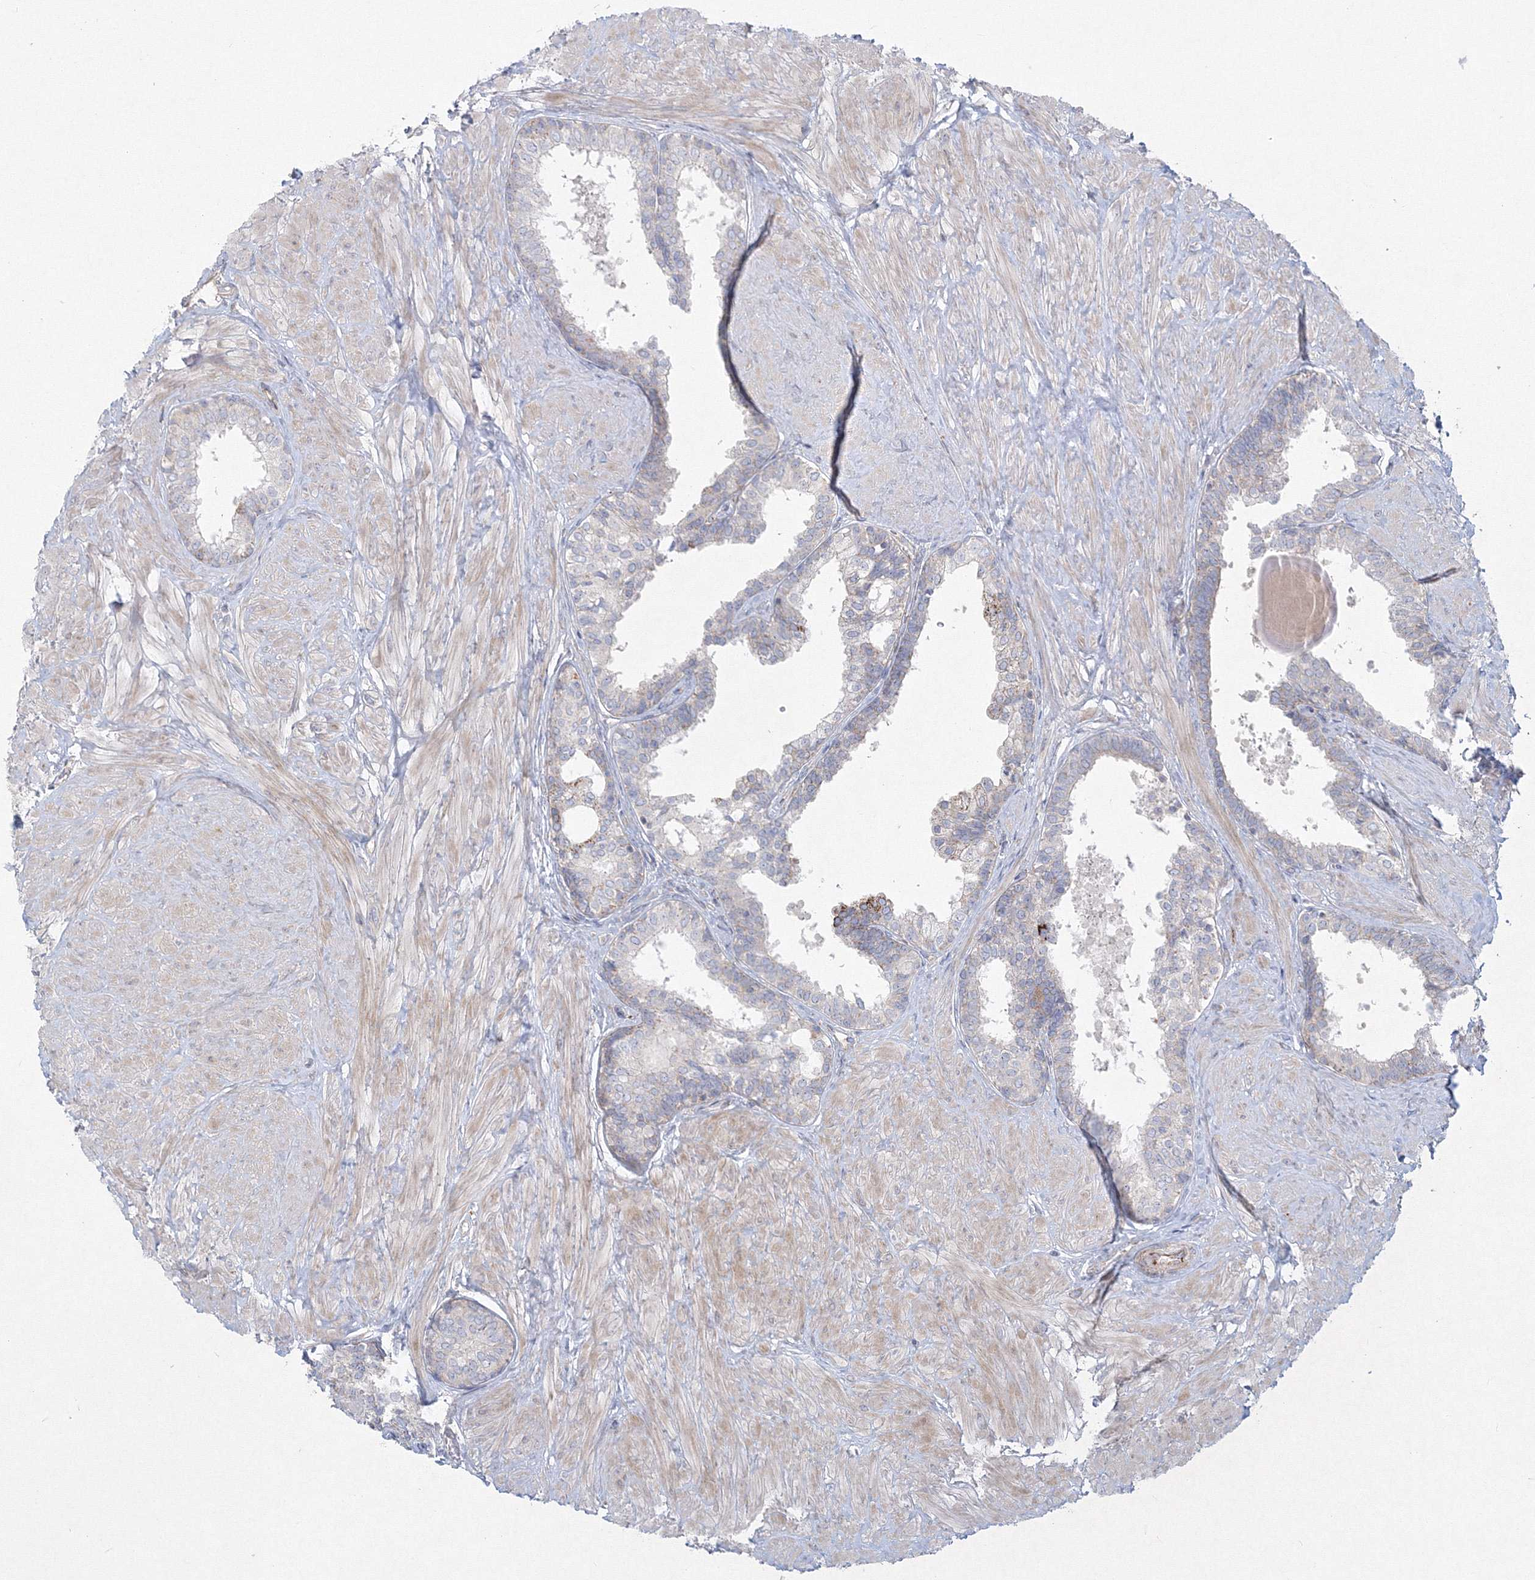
{"staining": {"intensity": "strong", "quantity": "<25%", "location": "cytoplasmic/membranous"}, "tissue": "prostate", "cell_type": "Glandular cells", "image_type": "normal", "snomed": [{"axis": "morphology", "description": "Normal tissue, NOS"}, {"axis": "topography", "description": "Prostate"}], "caption": "Immunohistochemical staining of benign prostate displays medium levels of strong cytoplasmic/membranous staining in approximately <25% of glandular cells. (DAB (3,3'-diaminobenzidine) IHC with brightfield microscopy, high magnification).", "gene": "WDR49", "patient": {"sex": "male", "age": 48}}